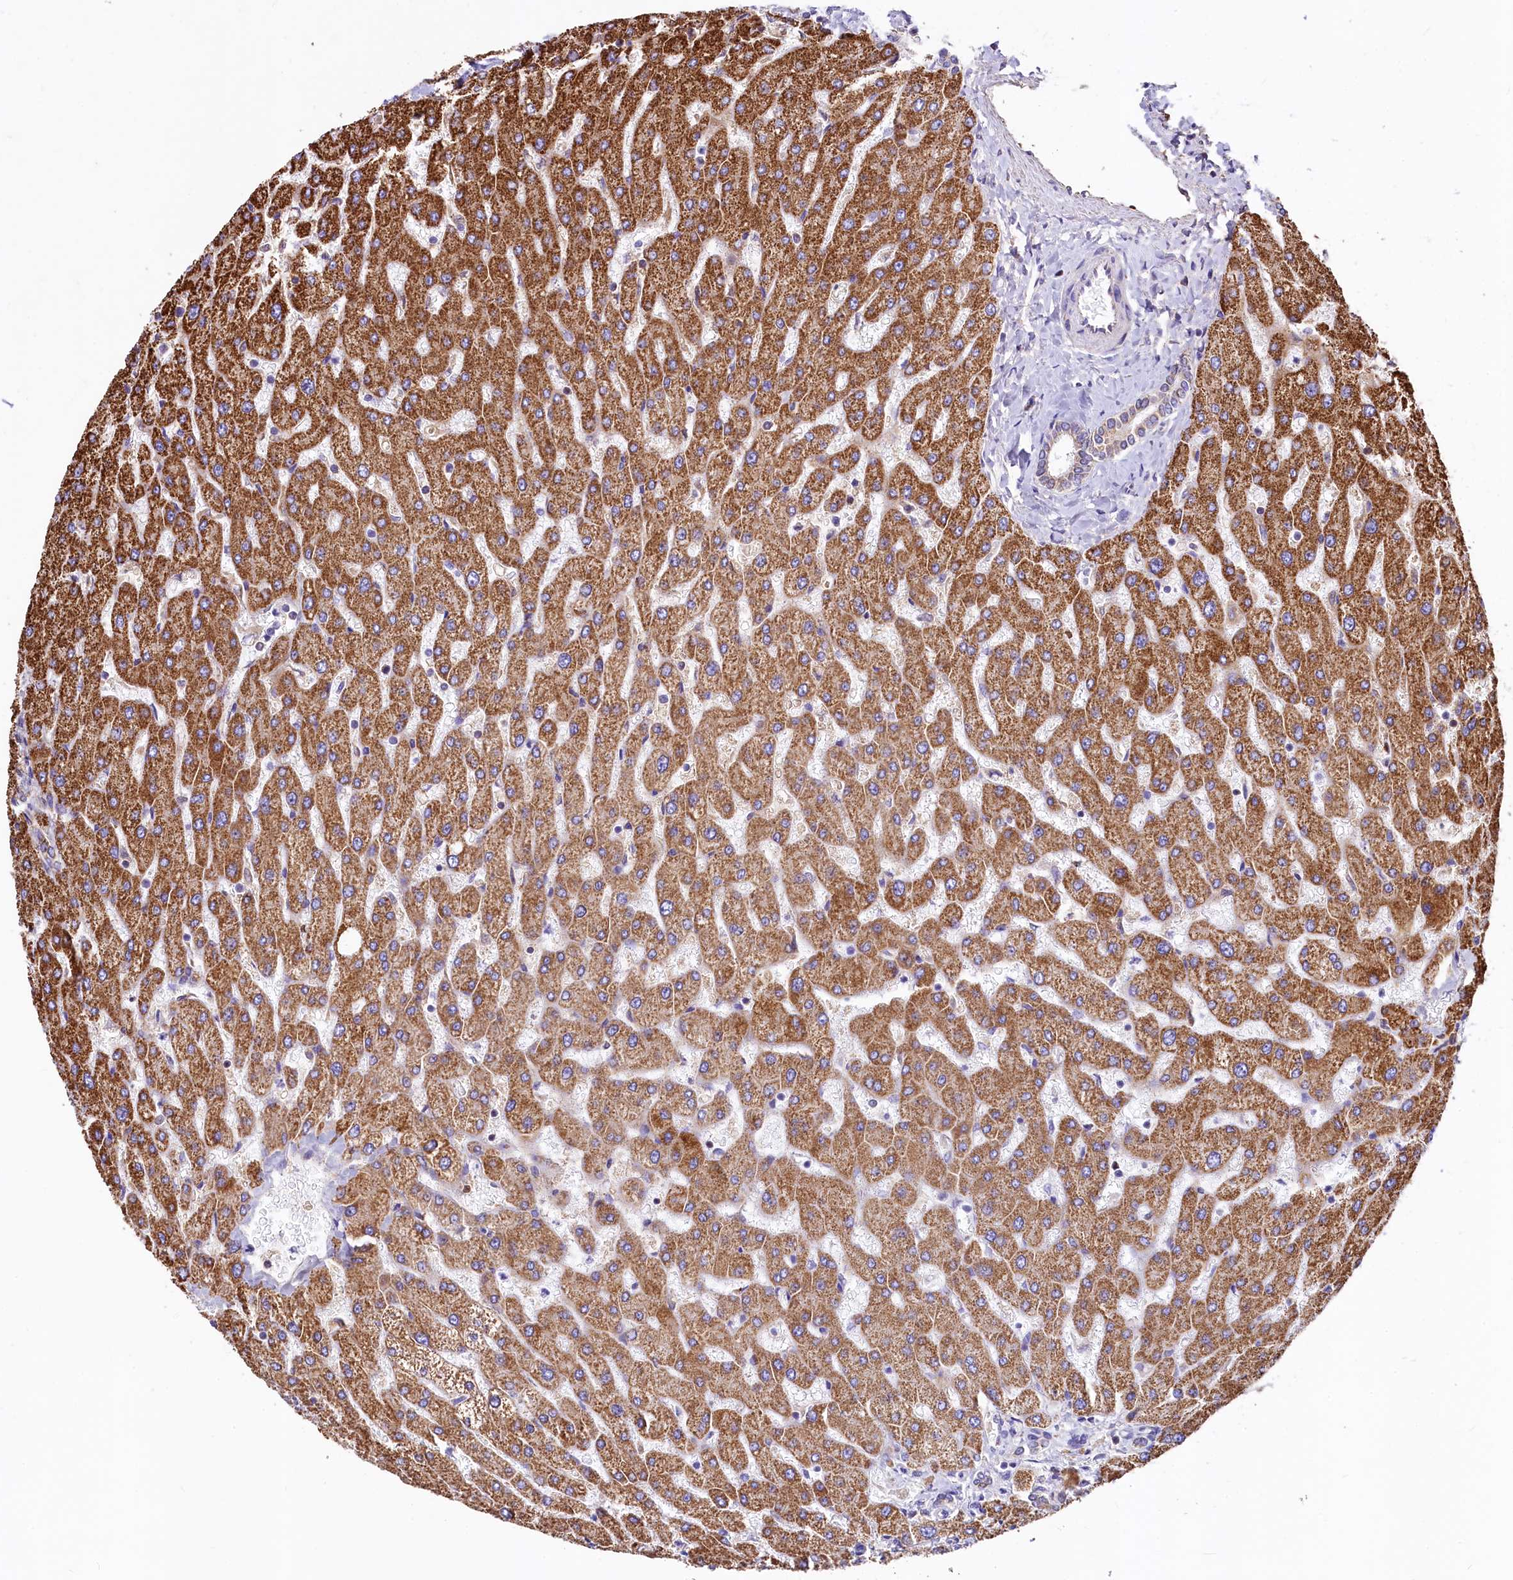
{"staining": {"intensity": "weak", "quantity": "25%-75%", "location": "cytoplasmic/membranous"}, "tissue": "liver", "cell_type": "Cholangiocytes", "image_type": "normal", "snomed": [{"axis": "morphology", "description": "Normal tissue, NOS"}, {"axis": "topography", "description": "Liver"}], "caption": "Cholangiocytes reveal low levels of weak cytoplasmic/membranous positivity in about 25%-75% of cells in normal human liver. (DAB (3,3'-diaminobenzidine) = brown stain, brightfield microscopy at high magnification).", "gene": "VWCE", "patient": {"sex": "male", "age": 55}}